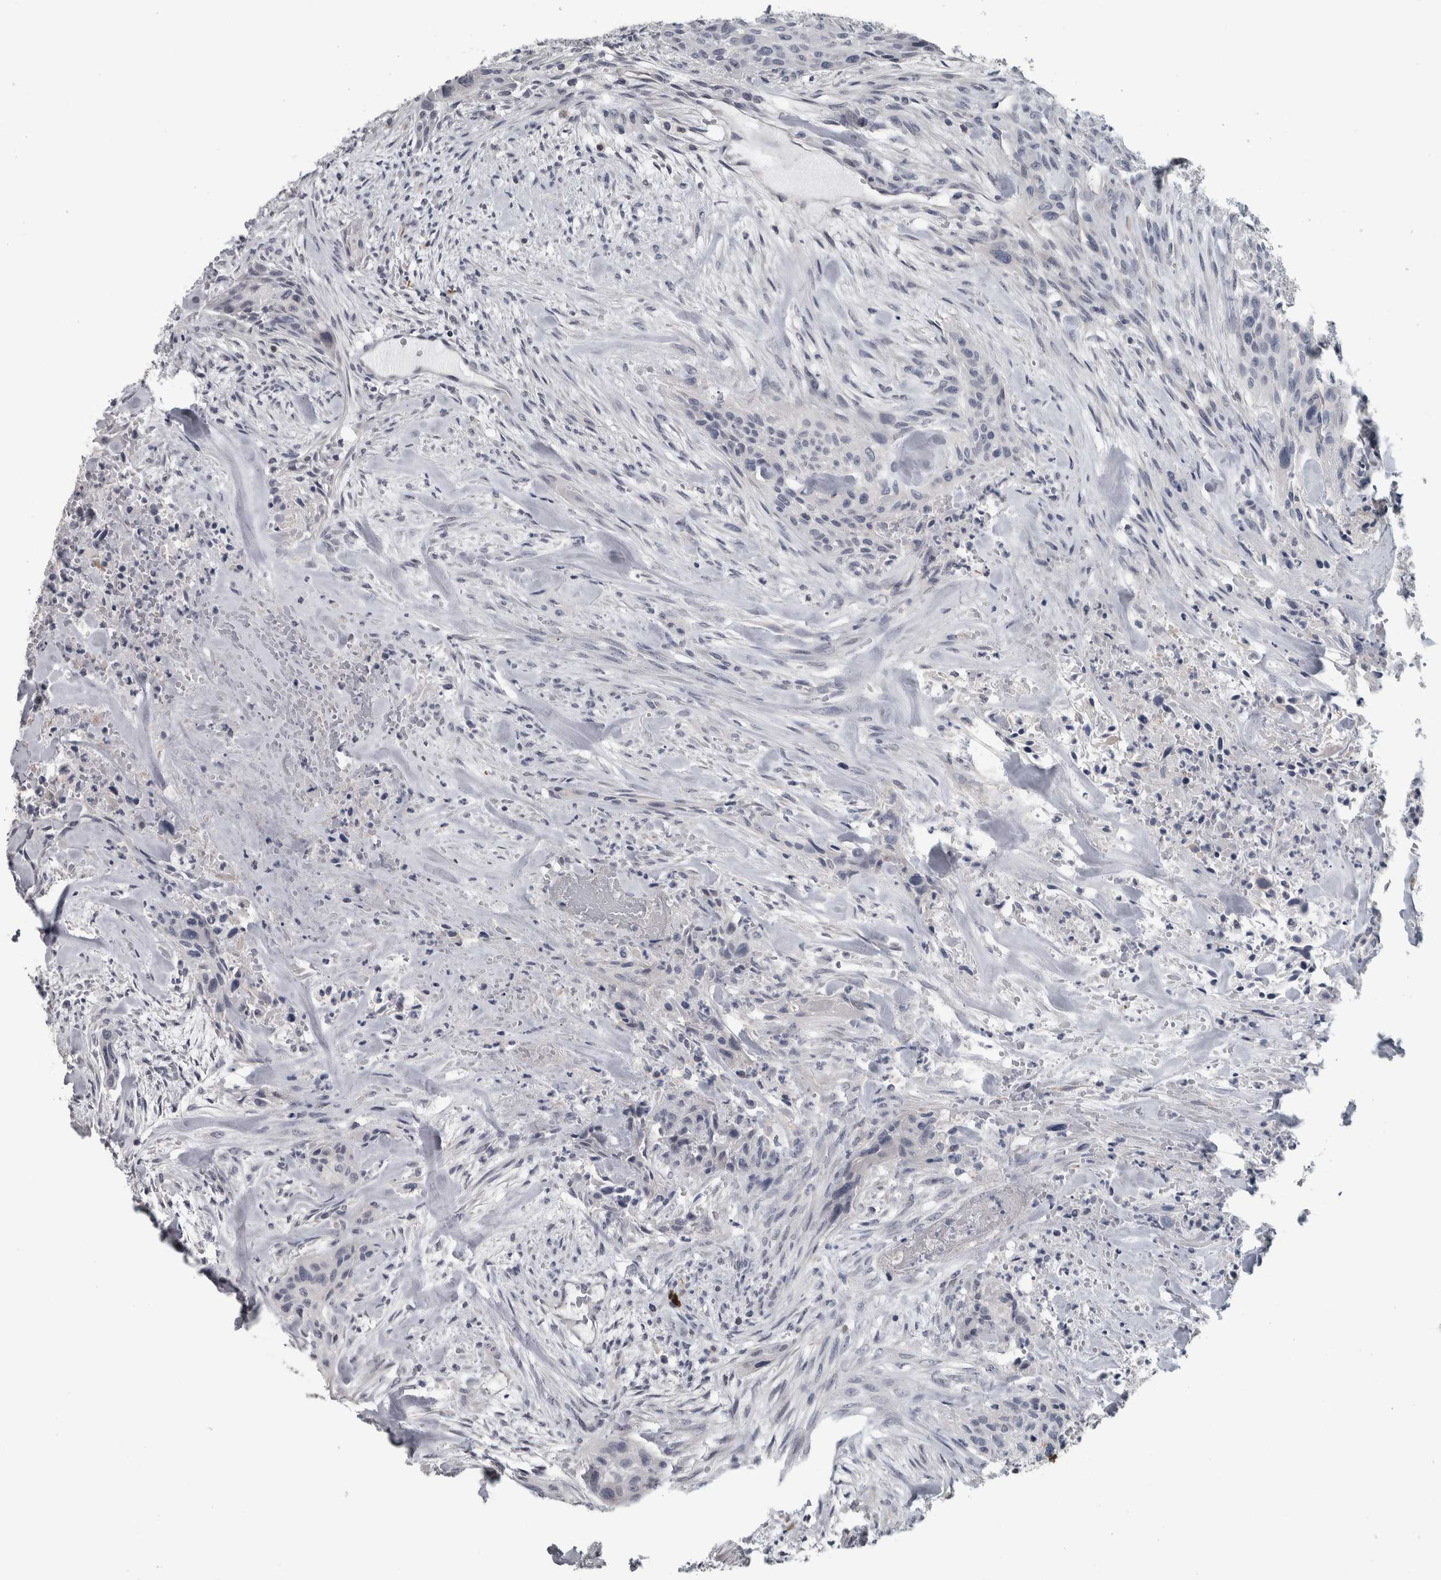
{"staining": {"intensity": "negative", "quantity": "none", "location": "none"}, "tissue": "urothelial cancer", "cell_type": "Tumor cells", "image_type": "cancer", "snomed": [{"axis": "morphology", "description": "Urothelial carcinoma, High grade"}, {"axis": "topography", "description": "Urinary bladder"}], "caption": "An IHC micrograph of high-grade urothelial carcinoma is shown. There is no staining in tumor cells of high-grade urothelial carcinoma. (DAB immunohistochemistry with hematoxylin counter stain).", "gene": "CAVIN4", "patient": {"sex": "male", "age": 35}}